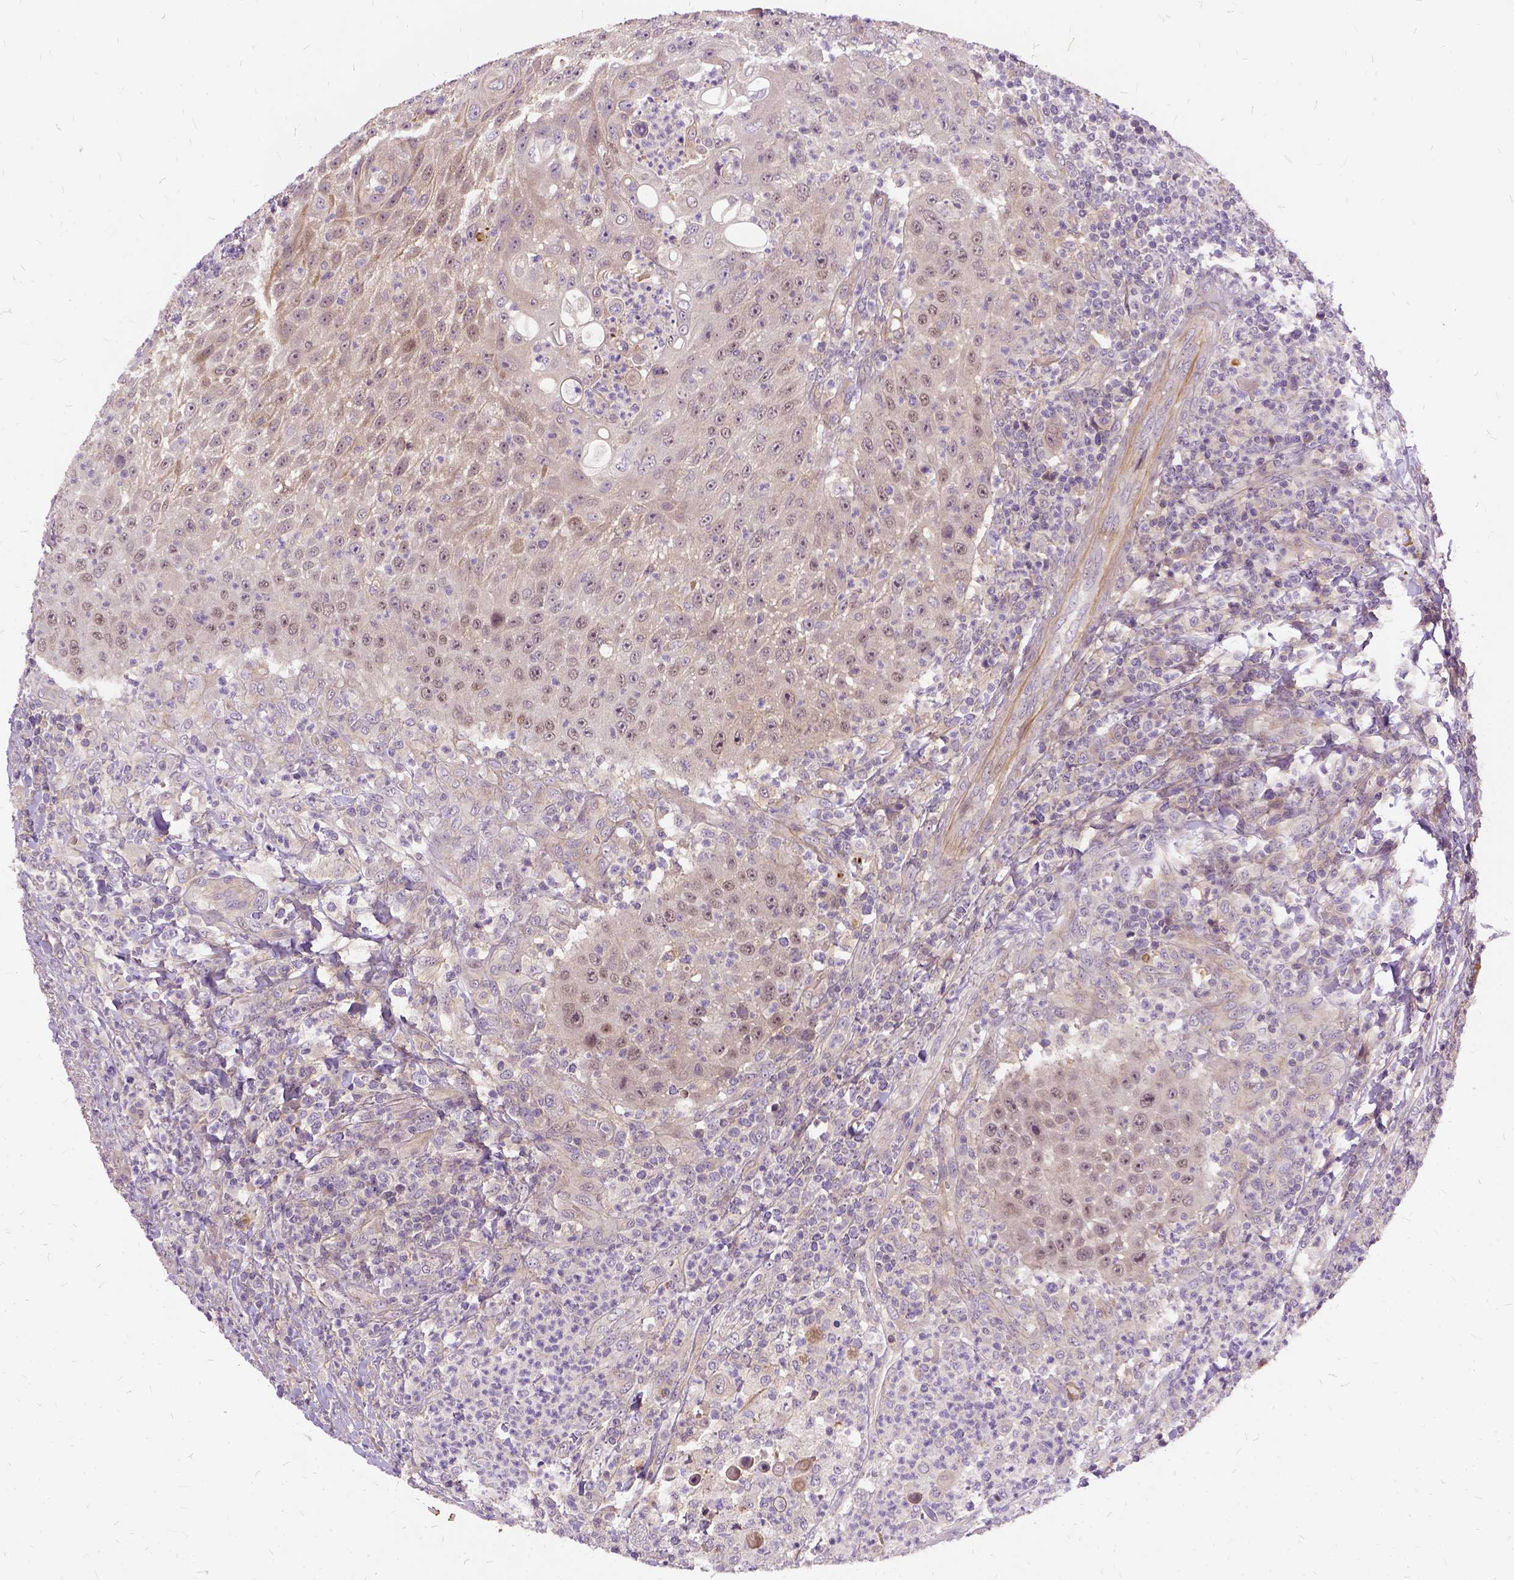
{"staining": {"intensity": "moderate", "quantity": "25%-75%", "location": "cytoplasmic/membranous"}, "tissue": "head and neck cancer", "cell_type": "Tumor cells", "image_type": "cancer", "snomed": [{"axis": "morphology", "description": "Squamous cell carcinoma, NOS"}, {"axis": "topography", "description": "Head-Neck"}], "caption": "A micrograph of squamous cell carcinoma (head and neck) stained for a protein reveals moderate cytoplasmic/membranous brown staining in tumor cells. The staining was performed using DAB, with brown indicating positive protein expression. Nuclei are stained blue with hematoxylin.", "gene": "ILRUN", "patient": {"sex": "male", "age": 69}}